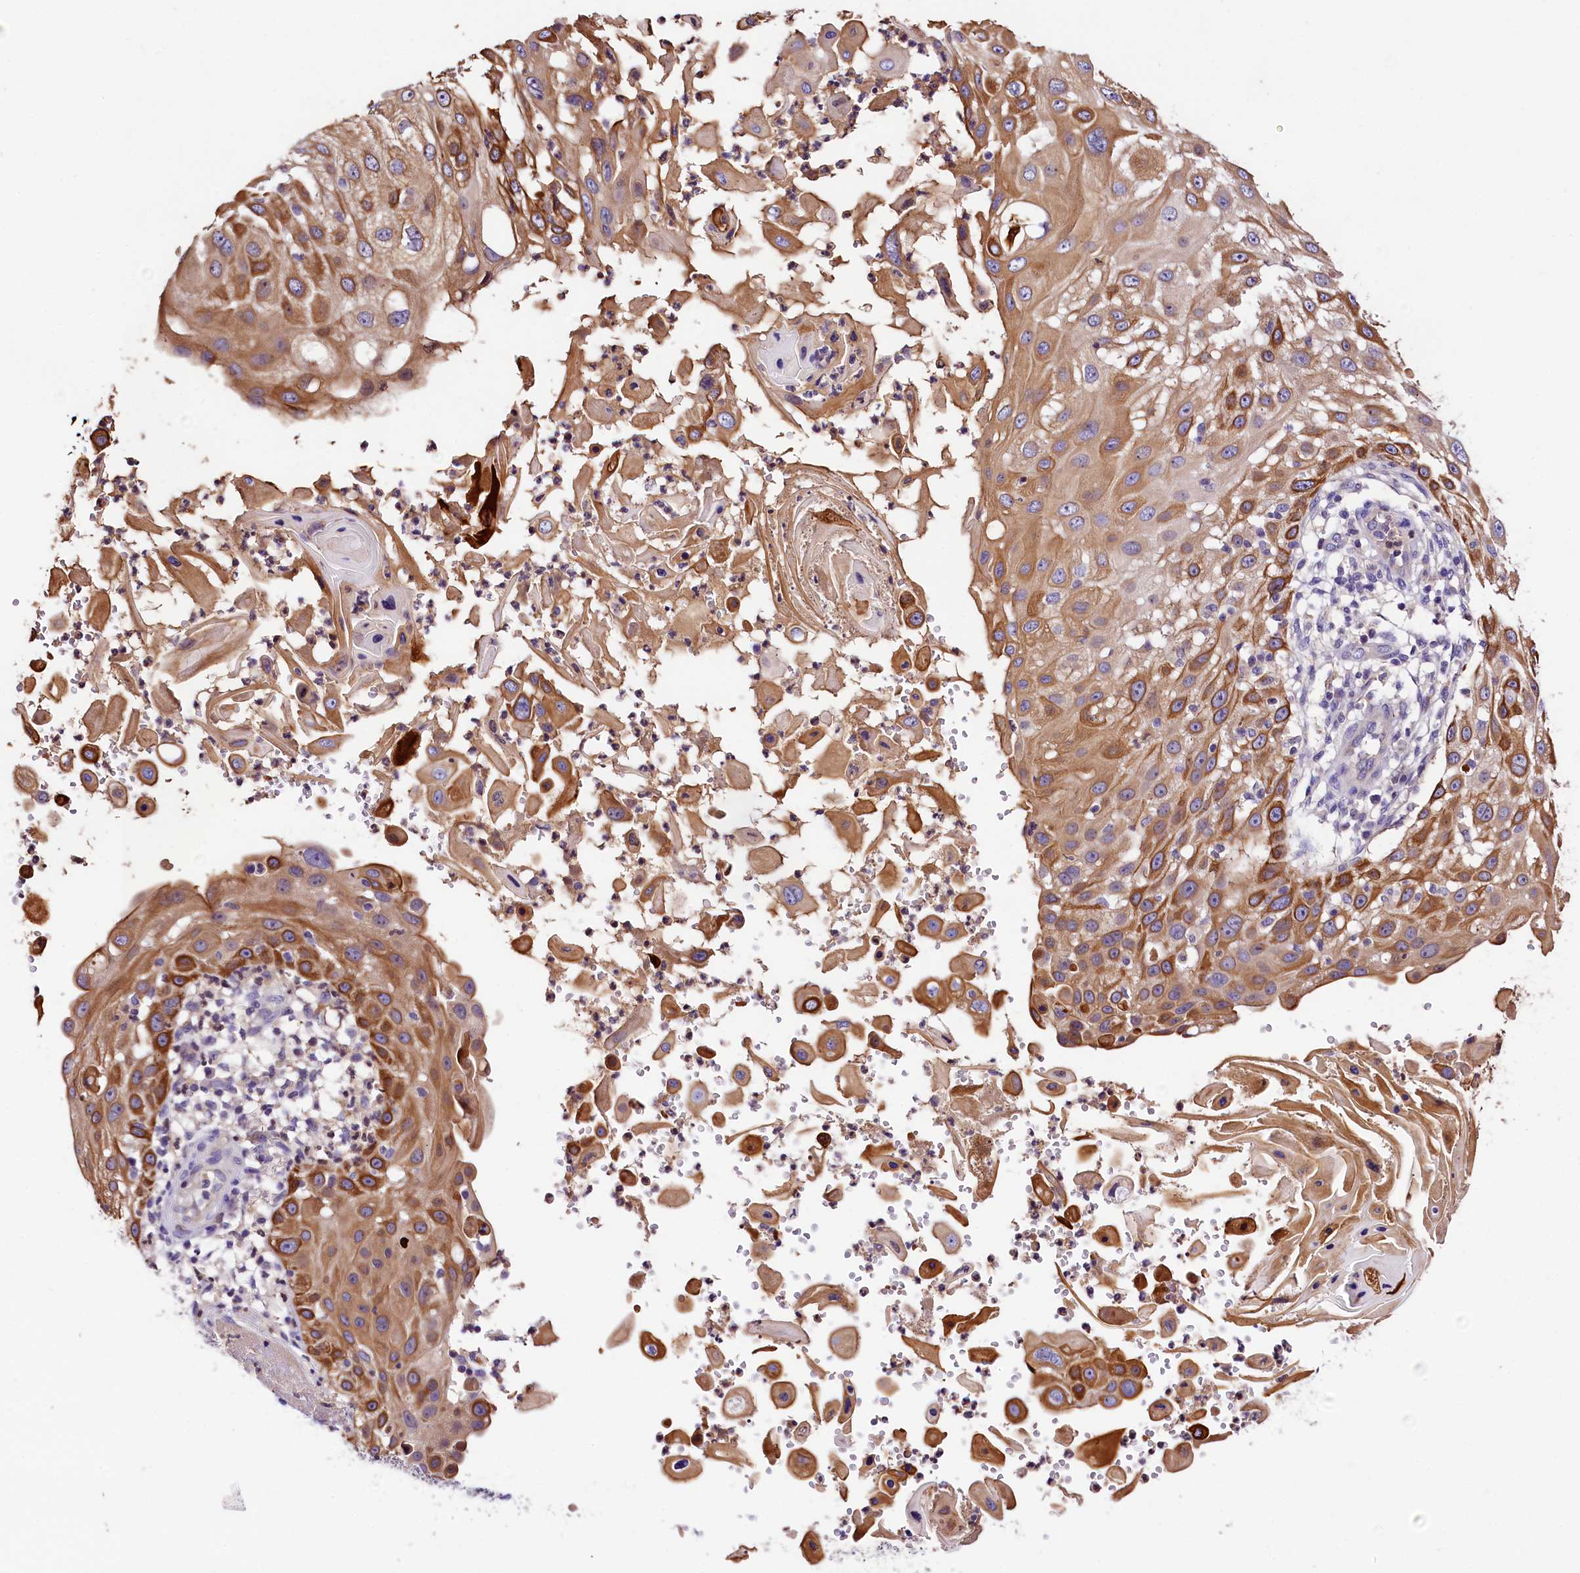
{"staining": {"intensity": "moderate", "quantity": ">75%", "location": "cytoplasmic/membranous"}, "tissue": "skin cancer", "cell_type": "Tumor cells", "image_type": "cancer", "snomed": [{"axis": "morphology", "description": "Squamous cell carcinoma, NOS"}, {"axis": "topography", "description": "Skin"}], "caption": "Protein staining of skin cancer (squamous cell carcinoma) tissue reveals moderate cytoplasmic/membranous expression in about >75% of tumor cells. (IHC, brightfield microscopy, high magnification).", "gene": "ARMC6", "patient": {"sex": "female", "age": 44}}